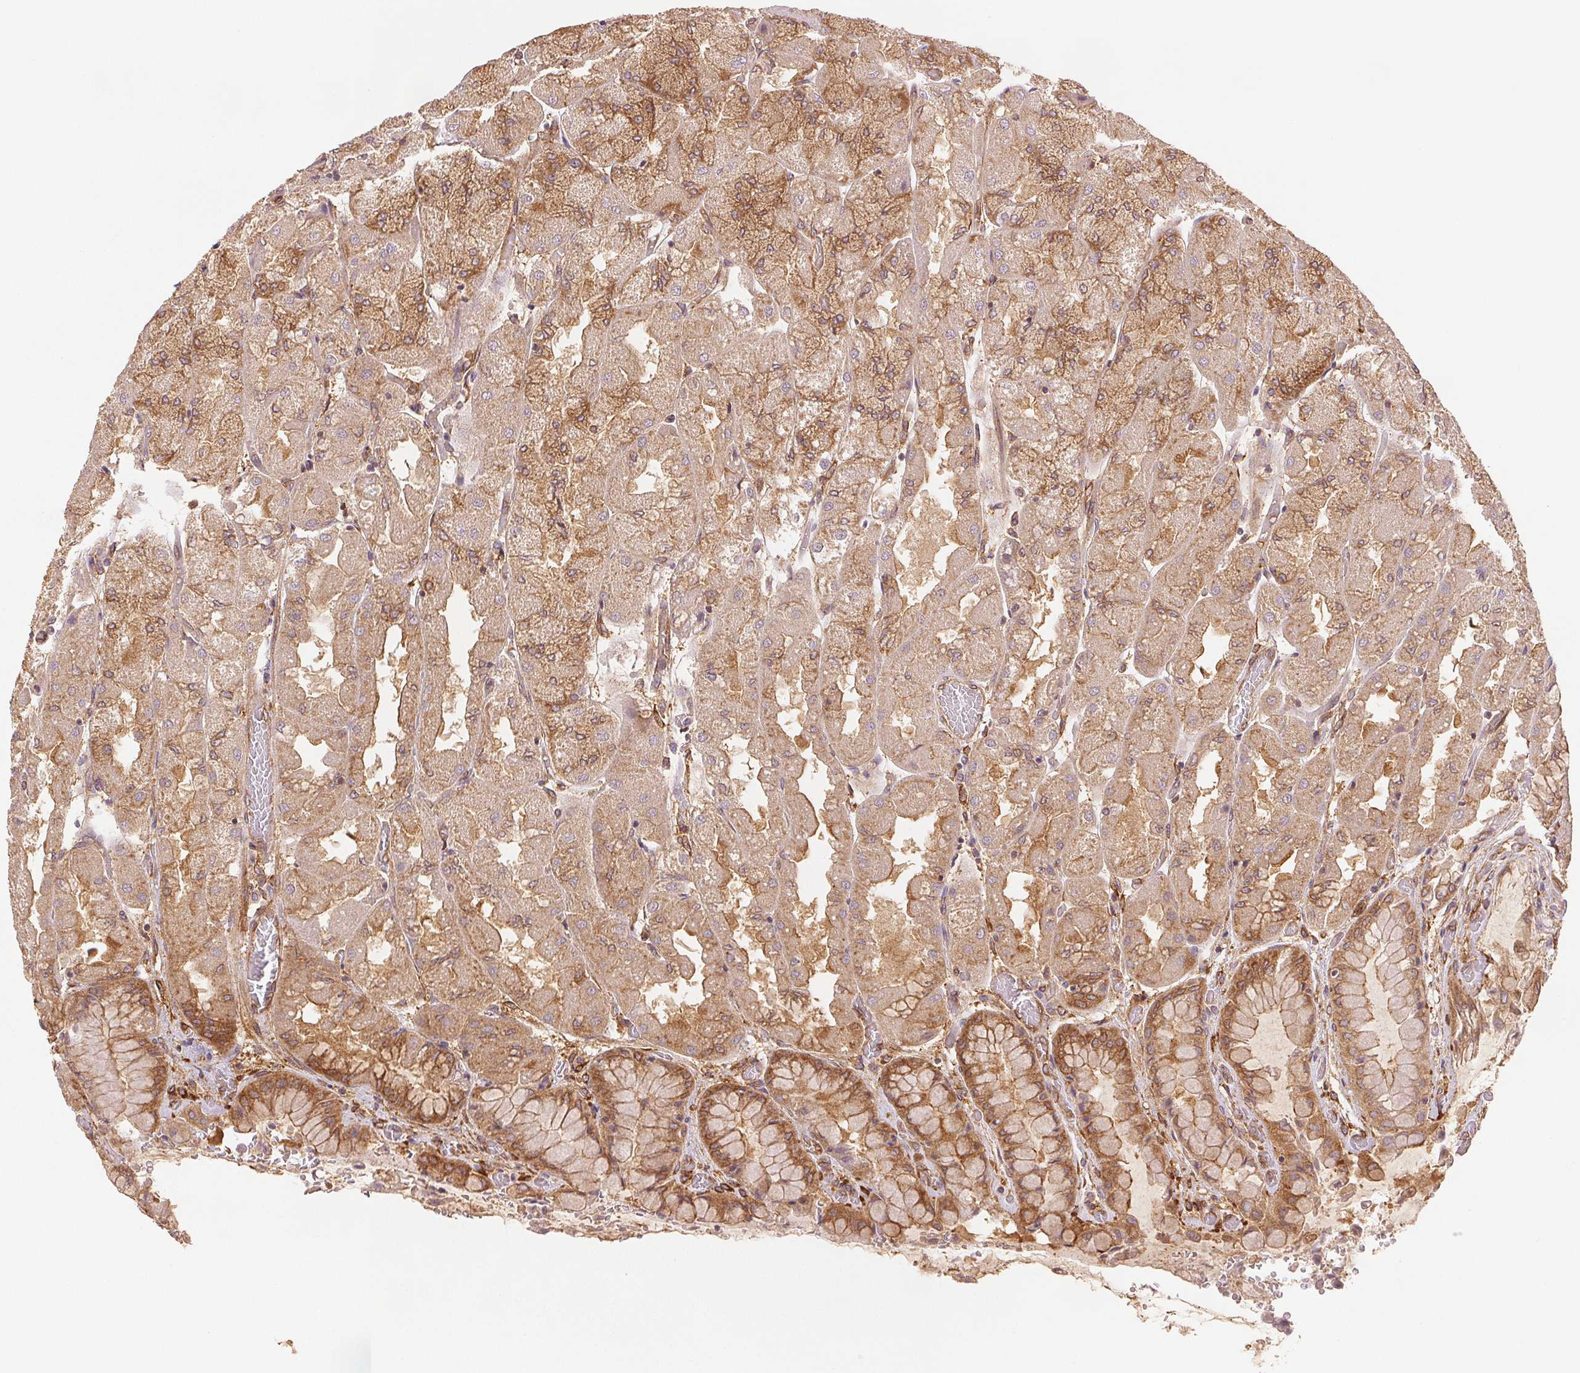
{"staining": {"intensity": "moderate", "quantity": ">75%", "location": "cytoplasmic/membranous"}, "tissue": "stomach", "cell_type": "Glandular cells", "image_type": "normal", "snomed": [{"axis": "morphology", "description": "Normal tissue, NOS"}, {"axis": "topography", "description": "Stomach"}], "caption": "Immunohistochemical staining of normal stomach shows >75% levels of moderate cytoplasmic/membranous protein expression in about >75% of glandular cells.", "gene": "DIAPH2", "patient": {"sex": "female", "age": 61}}